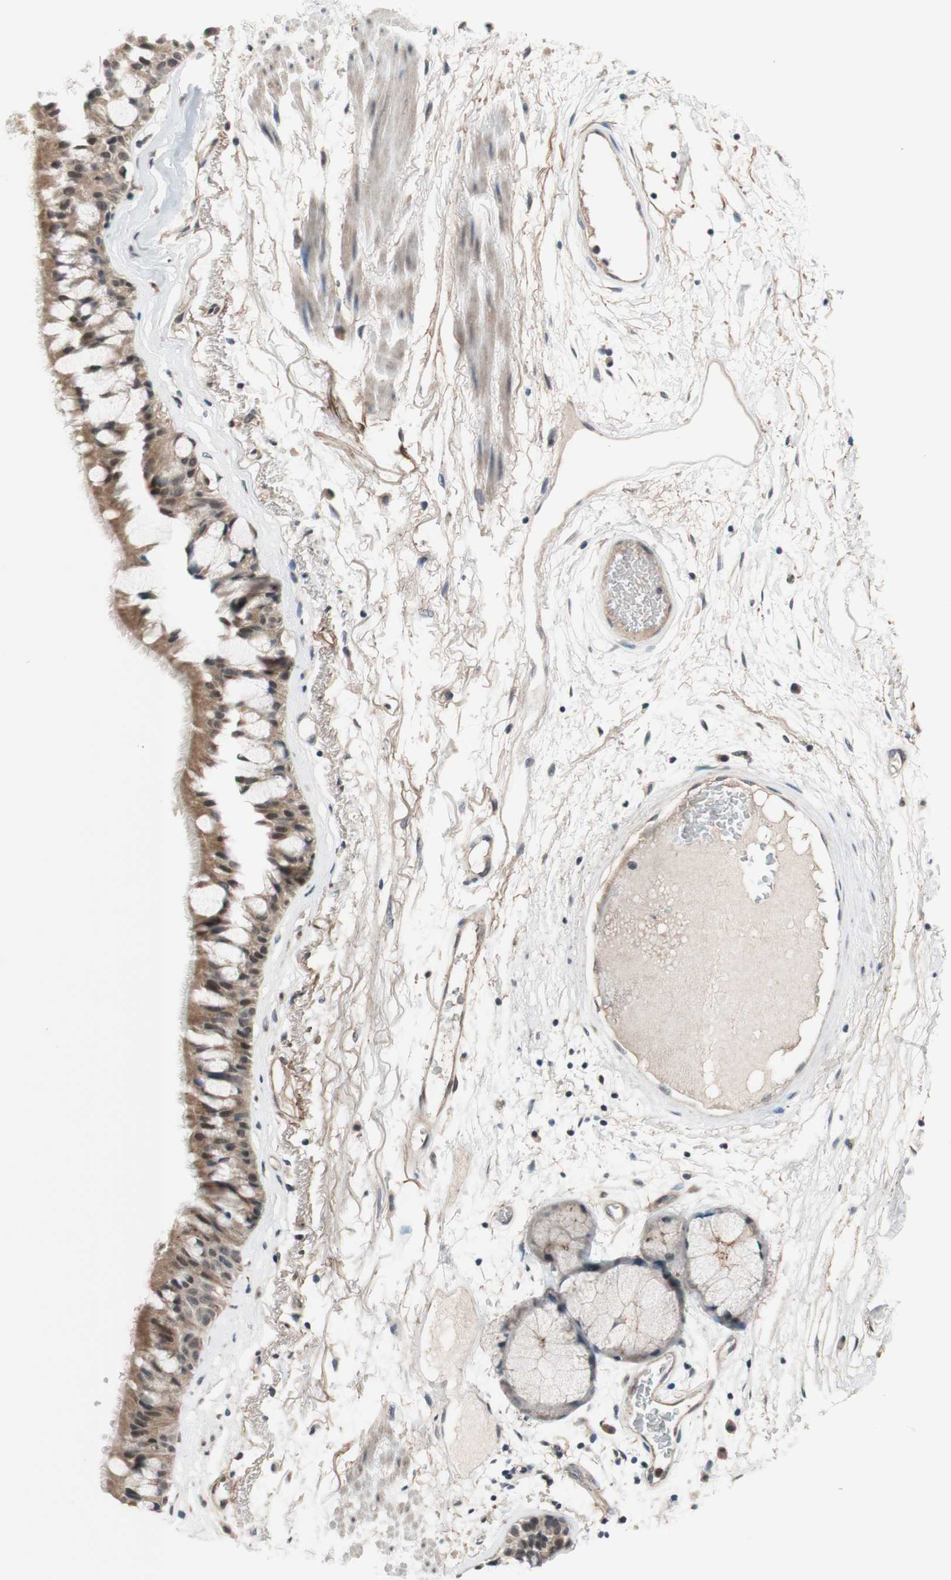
{"staining": {"intensity": "moderate", "quantity": ">75%", "location": "cytoplasmic/membranous"}, "tissue": "bronchus", "cell_type": "Respiratory epithelial cells", "image_type": "normal", "snomed": [{"axis": "morphology", "description": "Normal tissue, NOS"}, {"axis": "topography", "description": "Bronchus"}], "caption": "Protein staining of normal bronchus shows moderate cytoplasmic/membranous staining in about >75% of respiratory epithelial cells. (DAB (3,3'-diaminobenzidine) IHC with brightfield microscopy, high magnification).", "gene": "CD55", "patient": {"sex": "male", "age": 66}}